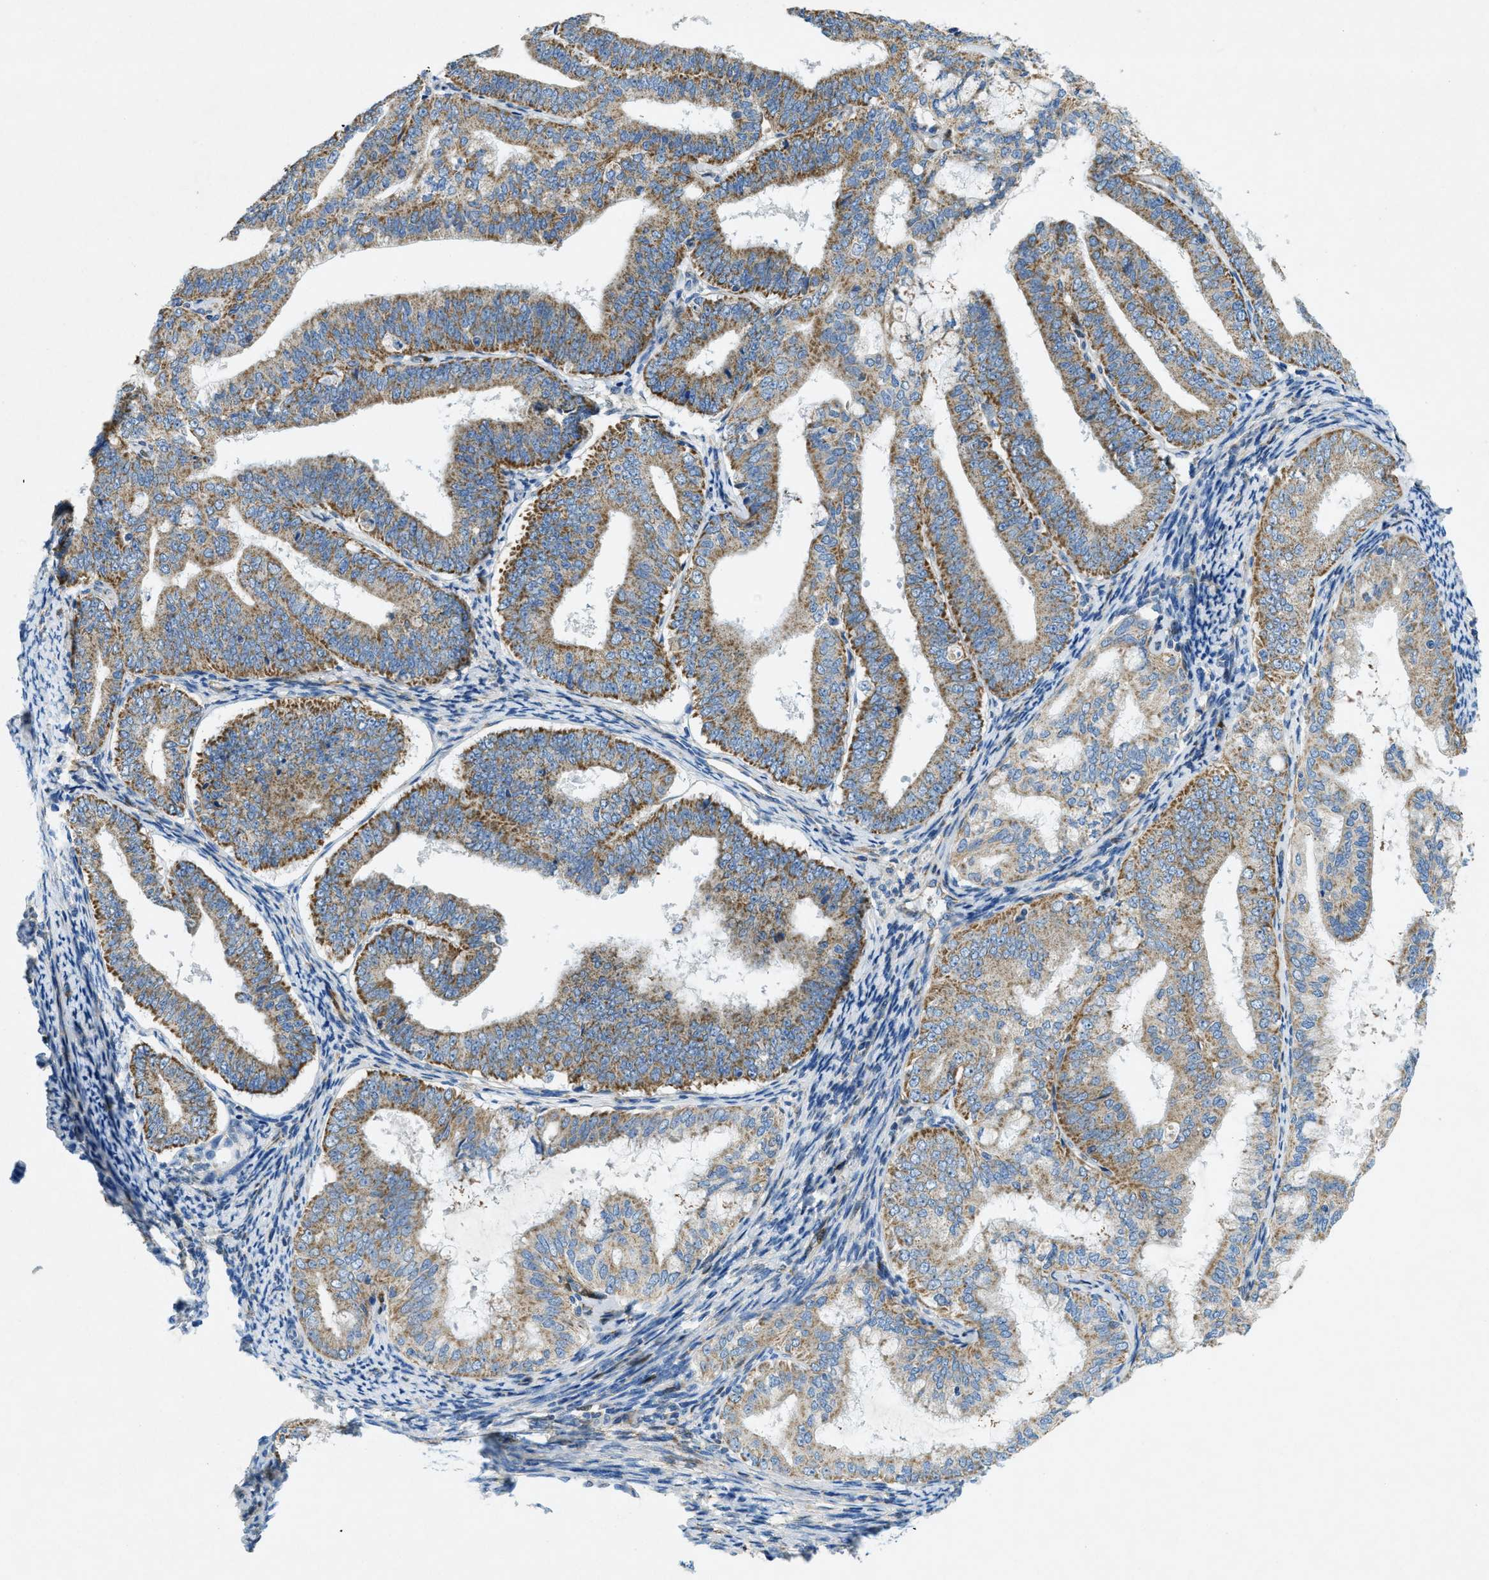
{"staining": {"intensity": "moderate", "quantity": ">75%", "location": "cytoplasmic/membranous"}, "tissue": "endometrial cancer", "cell_type": "Tumor cells", "image_type": "cancer", "snomed": [{"axis": "morphology", "description": "Adenocarcinoma, NOS"}, {"axis": "topography", "description": "Endometrium"}], "caption": "High-power microscopy captured an IHC image of endometrial cancer (adenocarcinoma), revealing moderate cytoplasmic/membranous positivity in about >75% of tumor cells. The staining was performed using DAB (3,3'-diaminobenzidine) to visualize the protein expression in brown, while the nuclei were stained in blue with hematoxylin (Magnification: 20x).", "gene": "CYGB", "patient": {"sex": "female", "age": 63}}